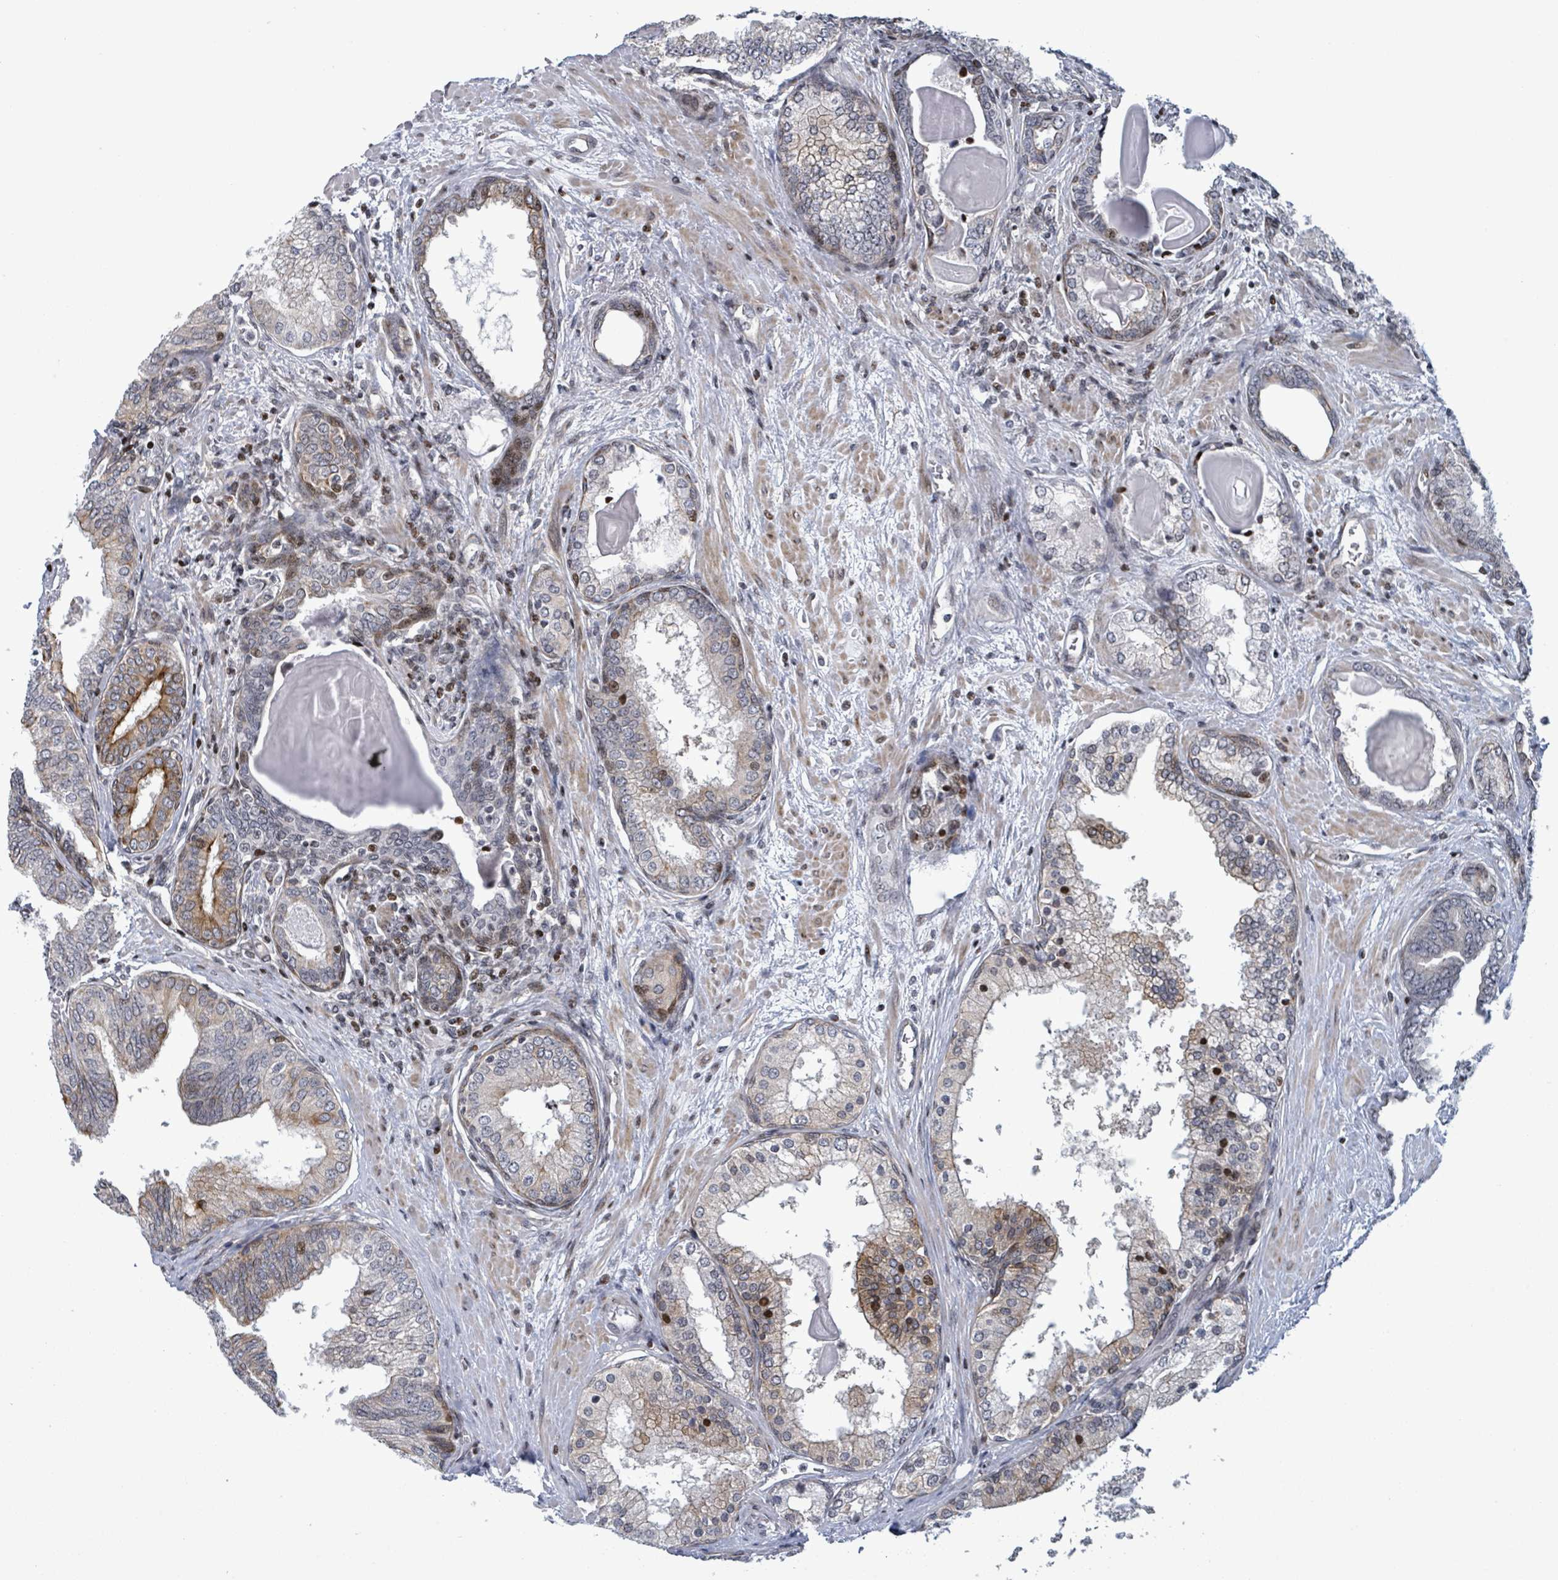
{"staining": {"intensity": "moderate", "quantity": "<25%", "location": "cytoplasmic/membranous"}, "tissue": "prostate cancer", "cell_type": "Tumor cells", "image_type": "cancer", "snomed": [{"axis": "morphology", "description": "Adenocarcinoma, High grade"}, {"axis": "topography", "description": "Prostate"}], "caption": "An immunohistochemistry (IHC) micrograph of neoplastic tissue is shown. Protein staining in brown highlights moderate cytoplasmic/membranous positivity in prostate adenocarcinoma (high-grade) within tumor cells.", "gene": "FNDC4", "patient": {"sex": "male", "age": 63}}